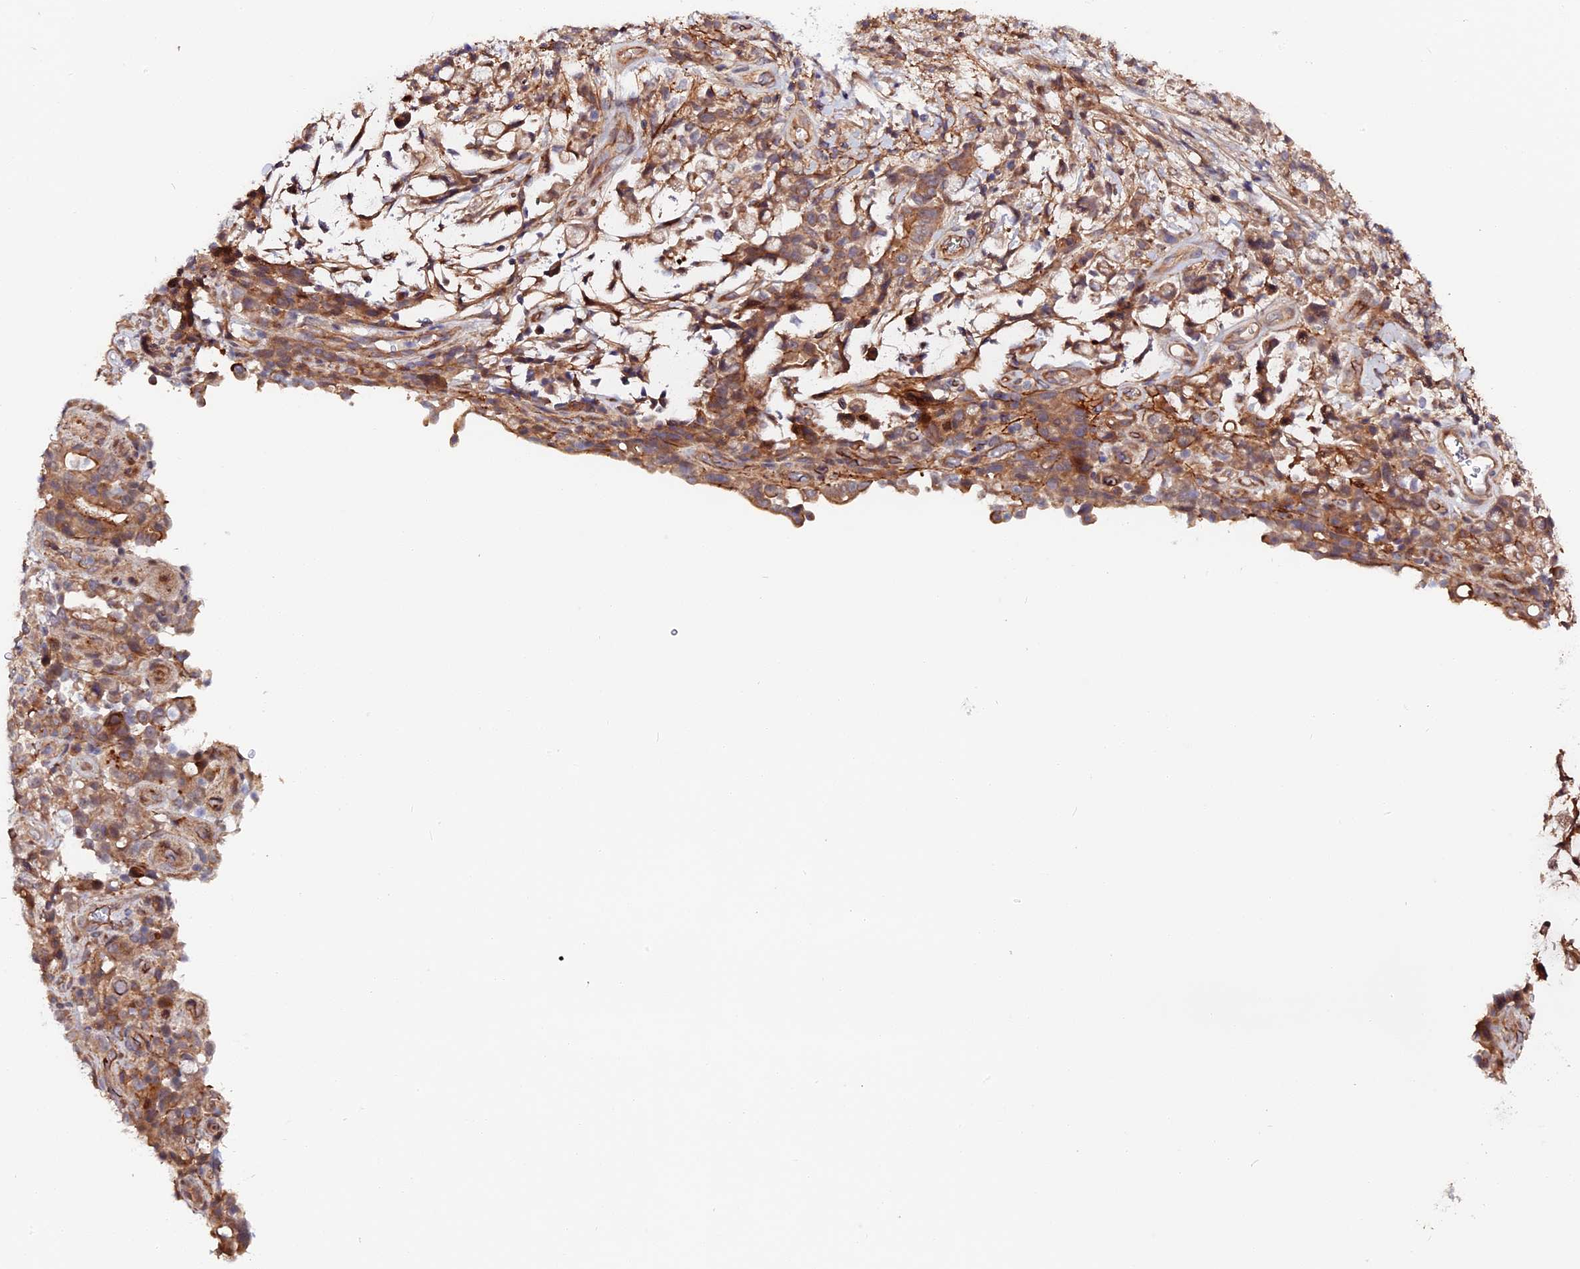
{"staining": {"intensity": "weak", "quantity": "25%-75%", "location": "cytoplasmic/membranous"}, "tissue": "stomach cancer", "cell_type": "Tumor cells", "image_type": "cancer", "snomed": [{"axis": "morphology", "description": "Adenocarcinoma, NOS"}, {"axis": "topography", "description": "Stomach"}], "caption": "The micrograph demonstrates immunohistochemical staining of stomach cancer. There is weak cytoplasmic/membranous staining is identified in about 25%-75% of tumor cells. (DAB (3,3'-diaminobenzidine) = brown stain, brightfield microscopy at high magnification).", "gene": "MISP3", "patient": {"sex": "female", "age": 60}}